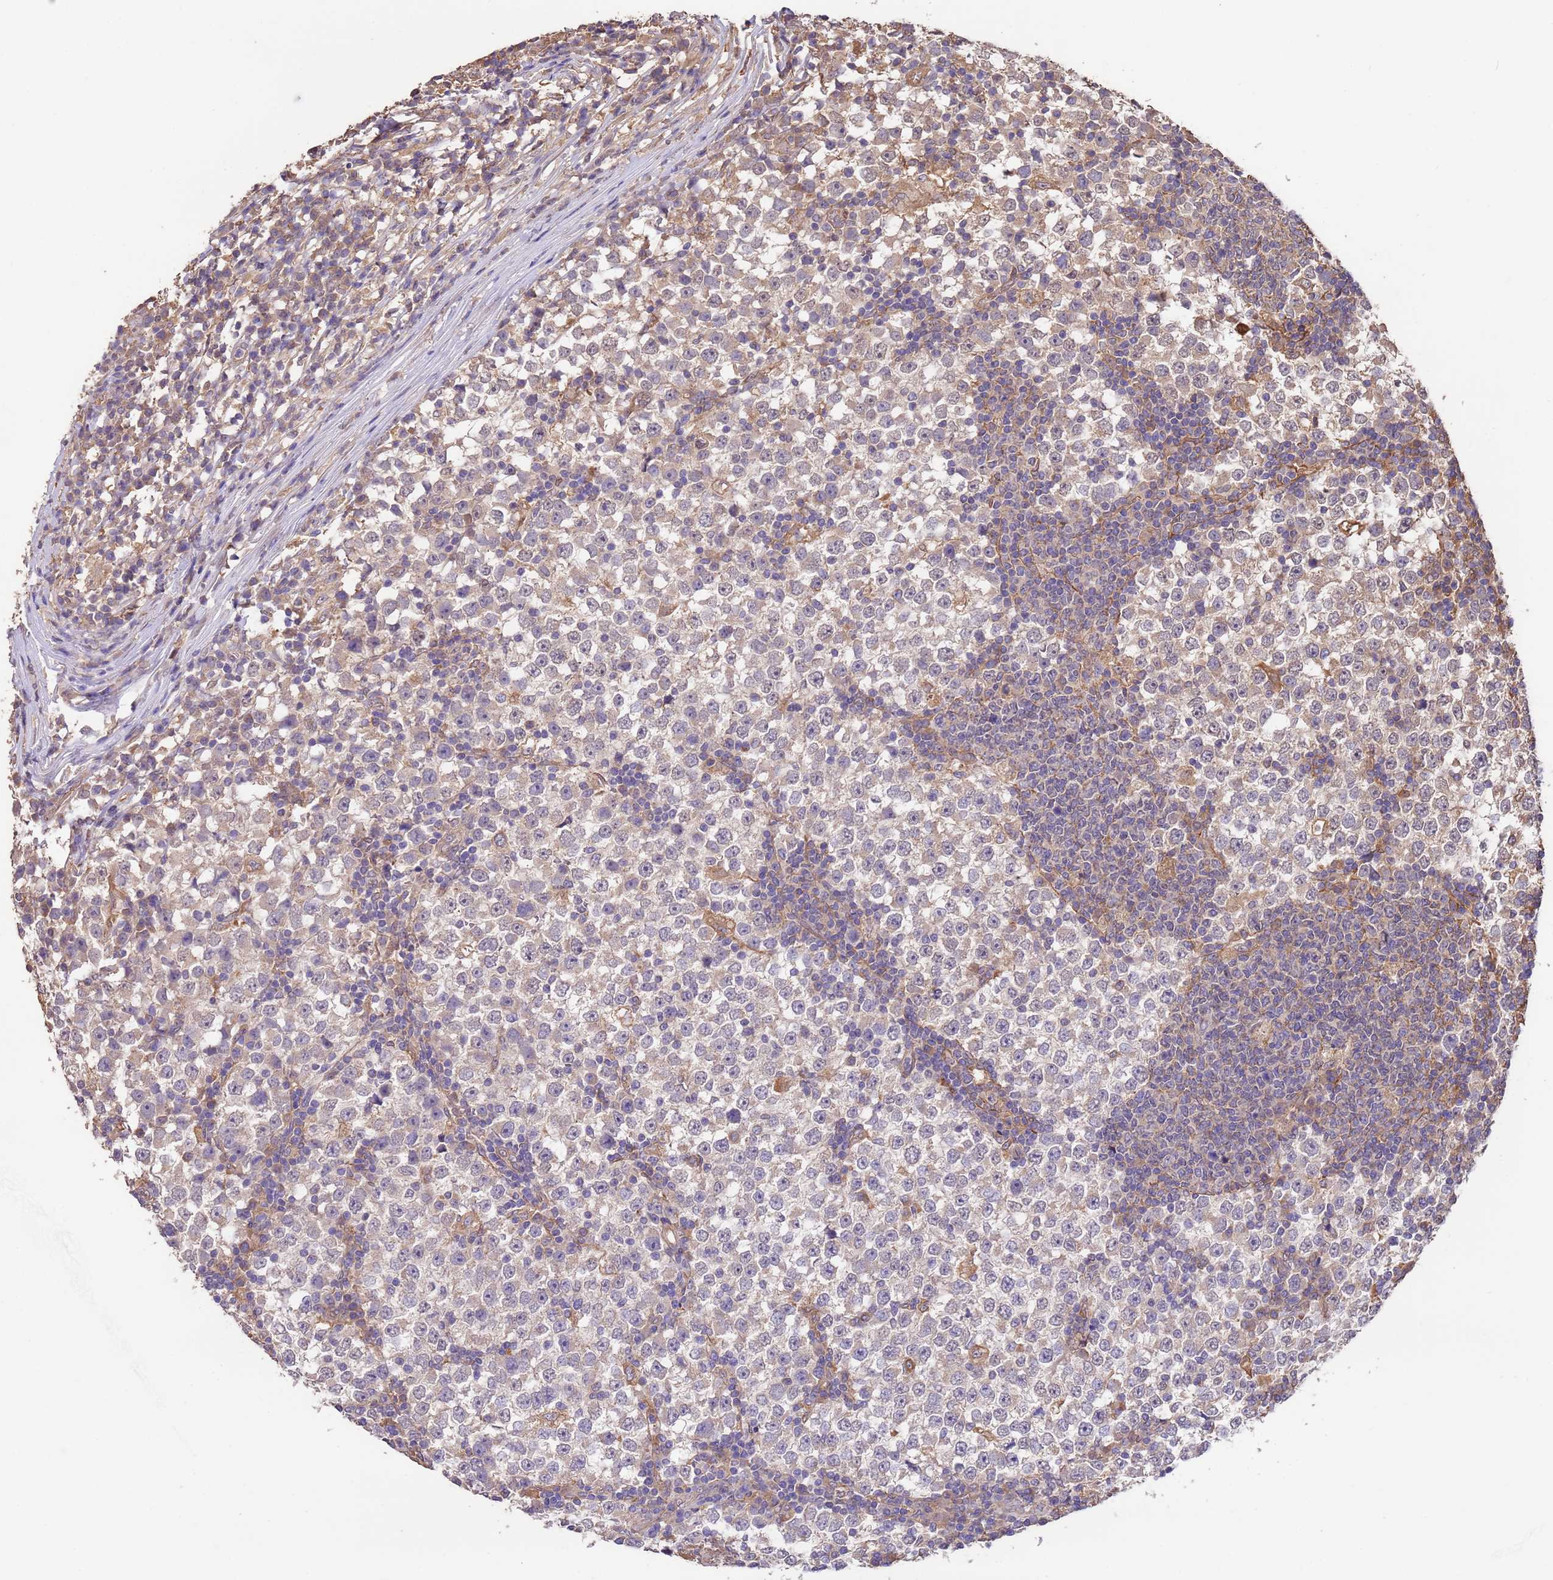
{"staining": {"intensity": "weak", "quantity": "<25%", "location": "cytoplasmic/membranous"}, "tissue": "testis cancer", "cell_type": "Tumor cells", "image_type": "cancer", "snomed": [{"axis": "morphology", "description": "Seminoma, NOS"}, {"axis": "topography", "description": "Testis"}], "caption": "This is an immunohistochemistry photomicrograph of human testis cancer (seminoma). There is no positivity in tumor cells.", "gene": "NPHP1", "patient": {"sex": "male", "age": 65}}